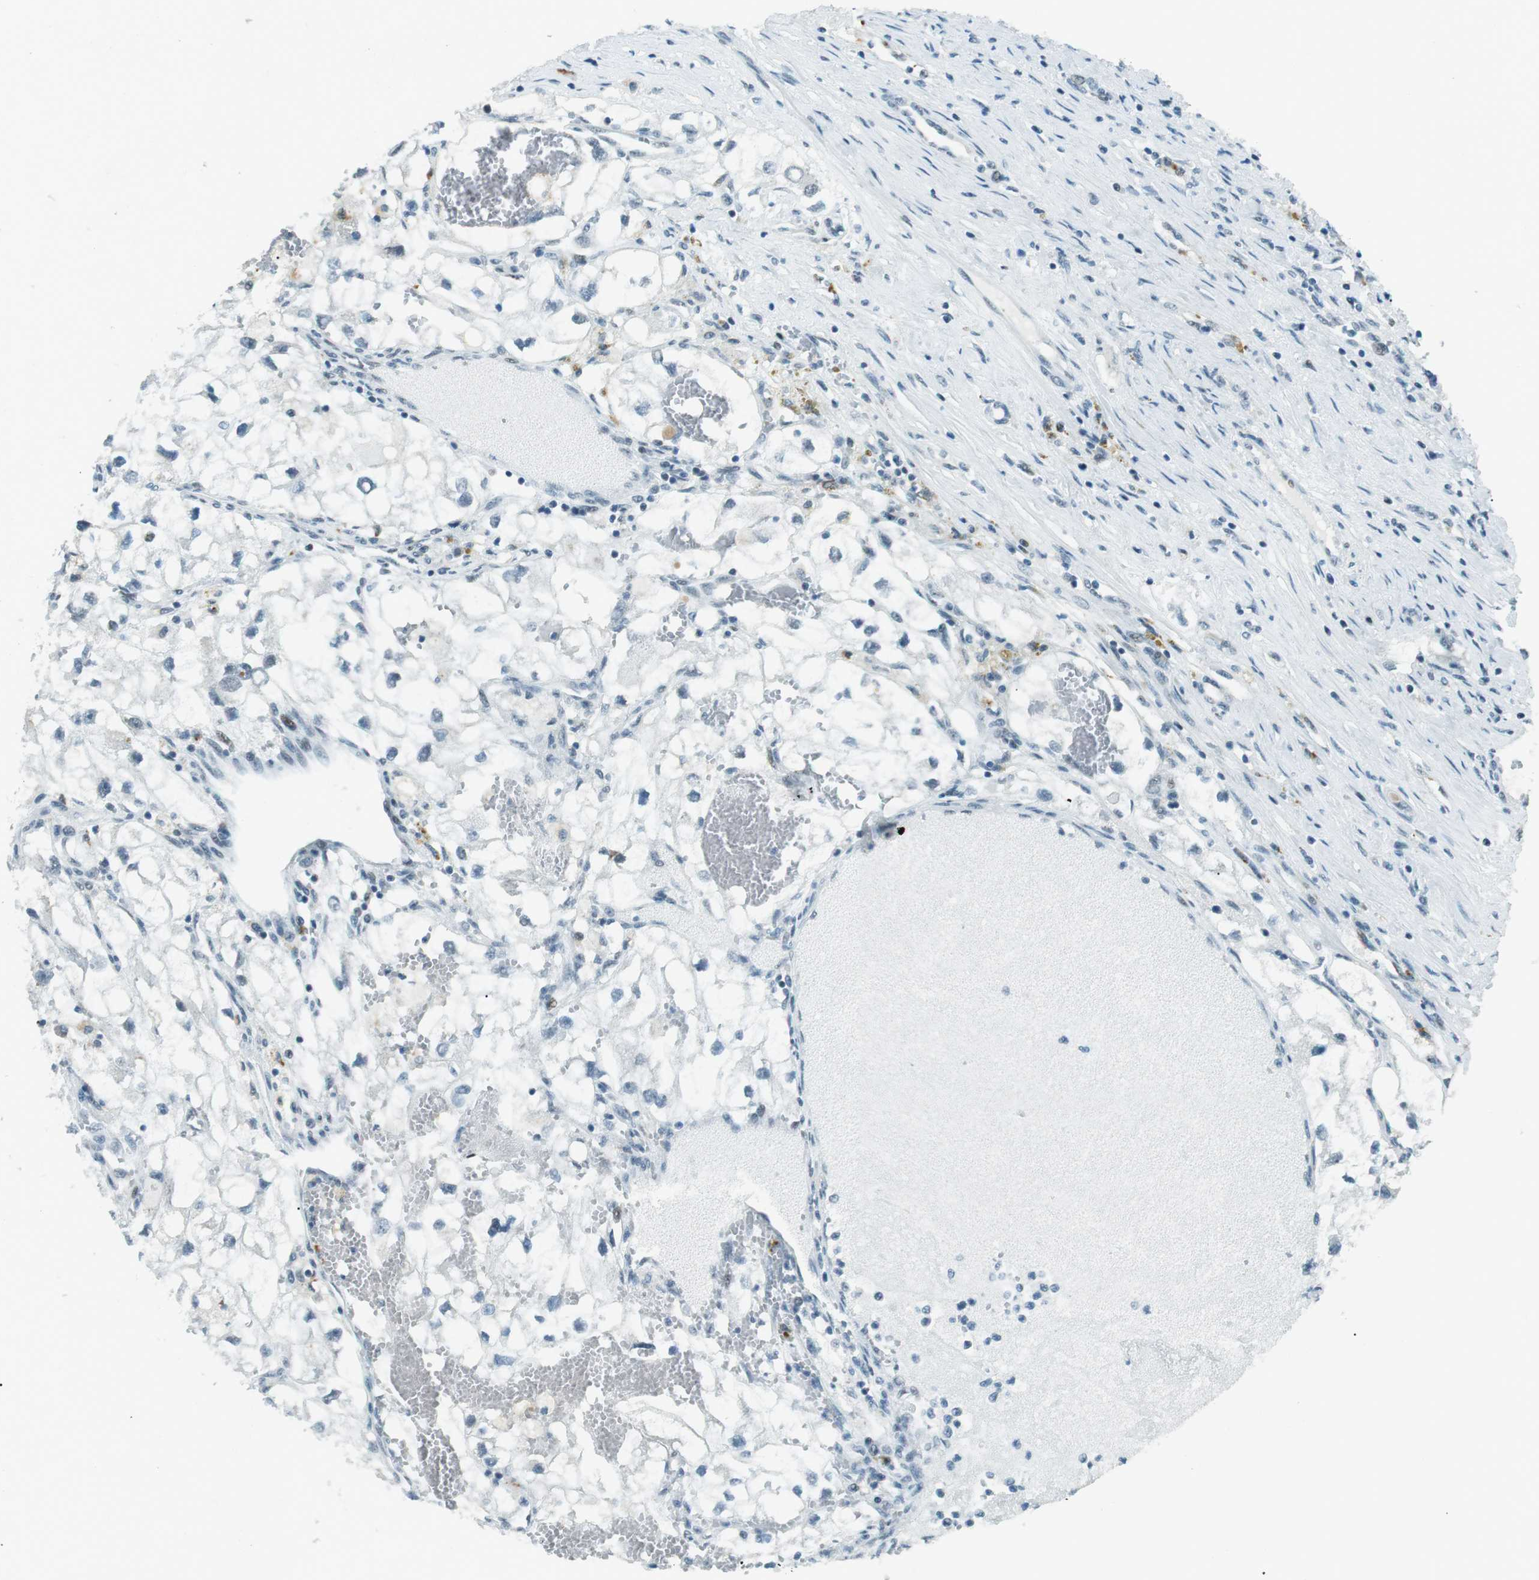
{"staining": {"intensity": "negative", "quantity": "none", "location": "none"}, "tissue": "renal cancer", "cell_type": "Tumor cells", "image_type": "cancer", "snomed": [{"axis": "morphology", "description": "Adenocarcinoma, NOS"}, {"axis": "topography", "description": "Kidney"}], "caption": "Renal cancer (adenocarcinoma) was stained to show a protein in brown. There is no significant expression in tumor cells. (Immunohistochemistry (ihc), brightfield microscopy, high magnification).", "gene": "PJA1", "patient": {"sex": "female", "age": 70}}